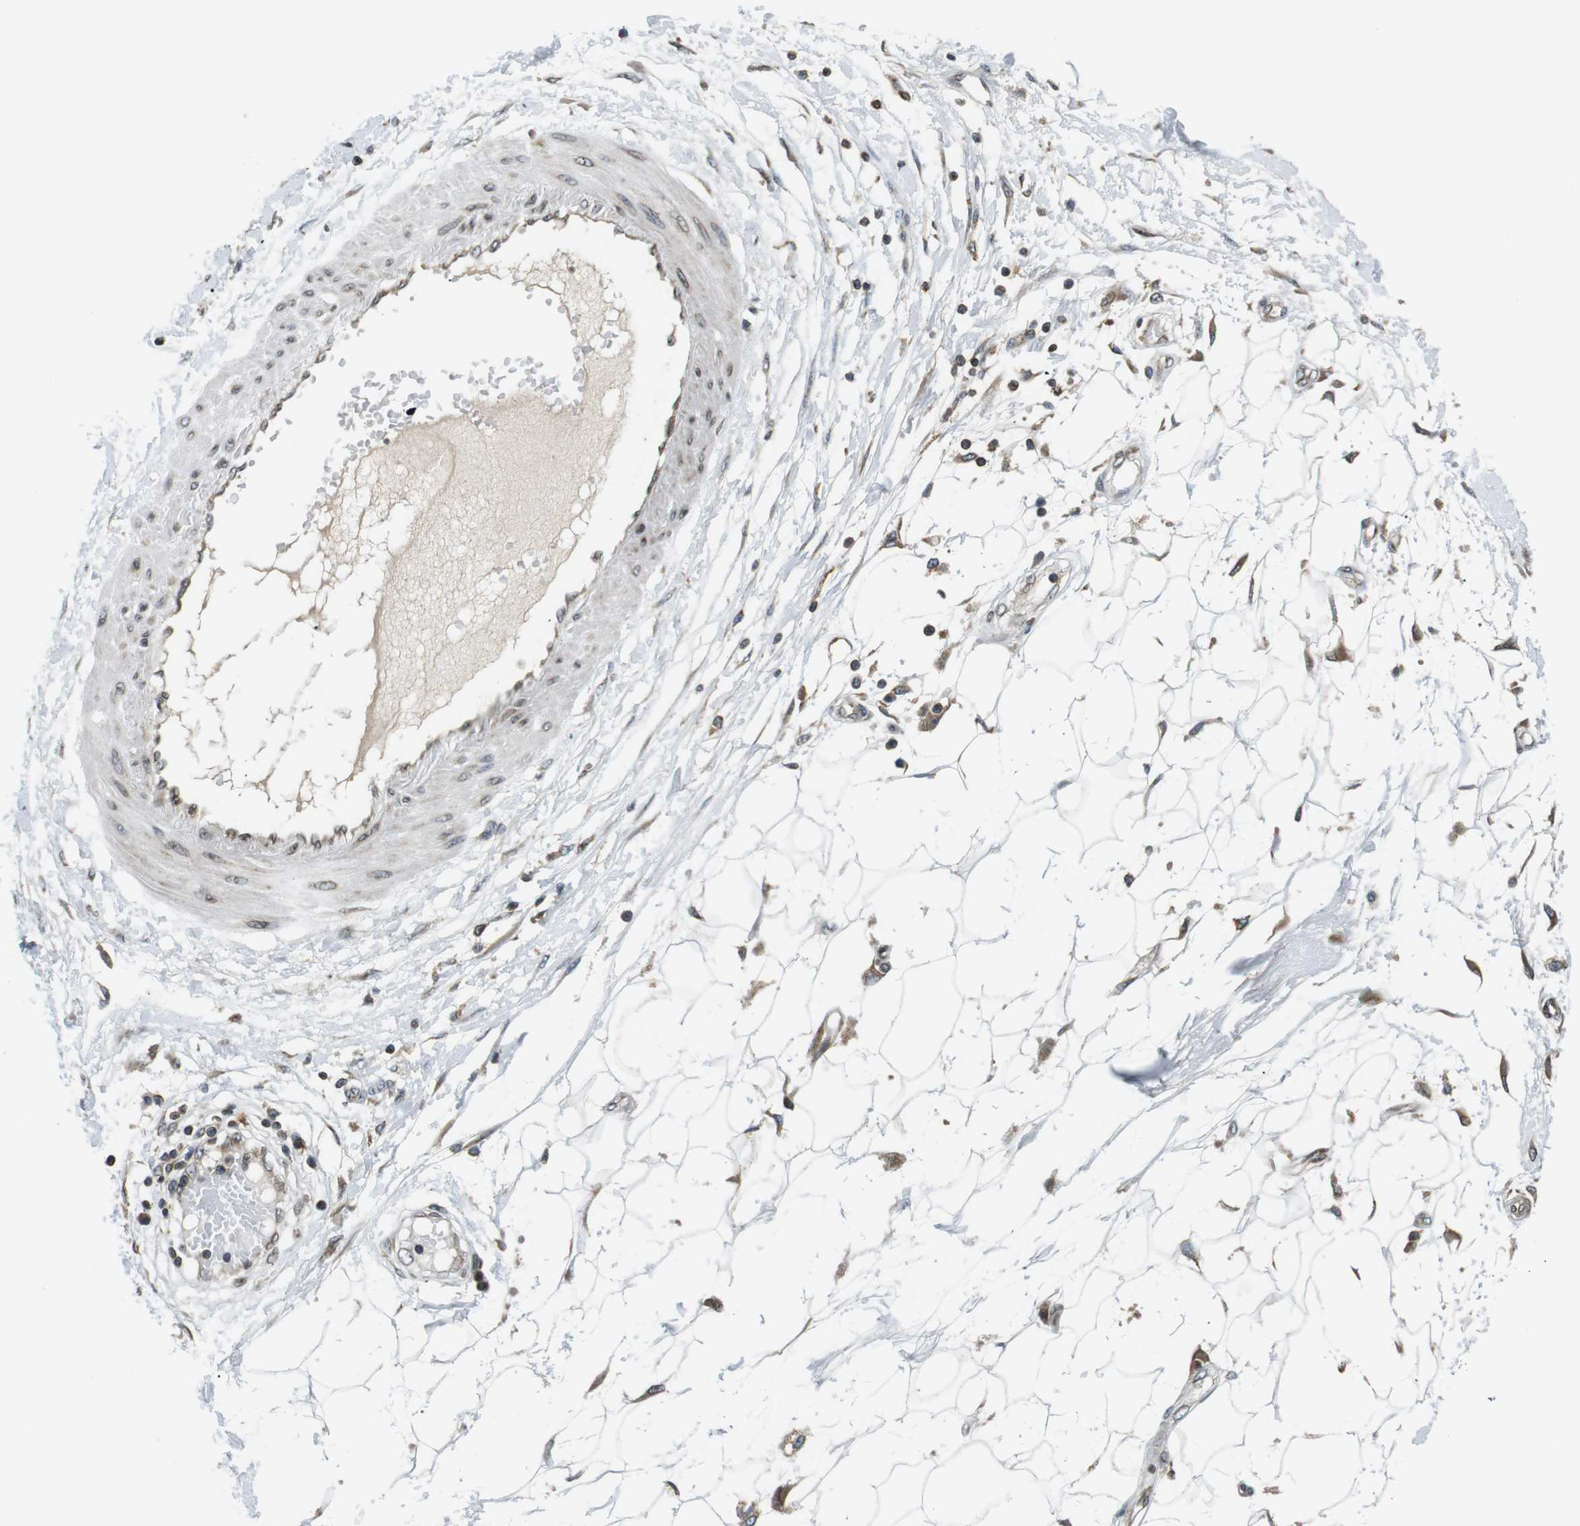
{"staining": {"intensity": "weak", "quantity": "<25%", "location": "nuclear"}, "tissue": "adipose tissue", "cell_type": "Adipocytes", "image_type": "normal", "snomed": [{"axis": "morphology", "description": "Normal tissue, NOS"}, {"axis": "morphology", "description": "Squamous cell carcinoma, NOS"}, {"axis": "topography", "description": "Skin"}, {"axis": "topography", "description": "Peripheral nerve tissue"}], "caption": "There is no significant positivity in adipocytes of adipose tissue.", "gene": "TMX4", "patient": {"sex": "male", "age": 83}}